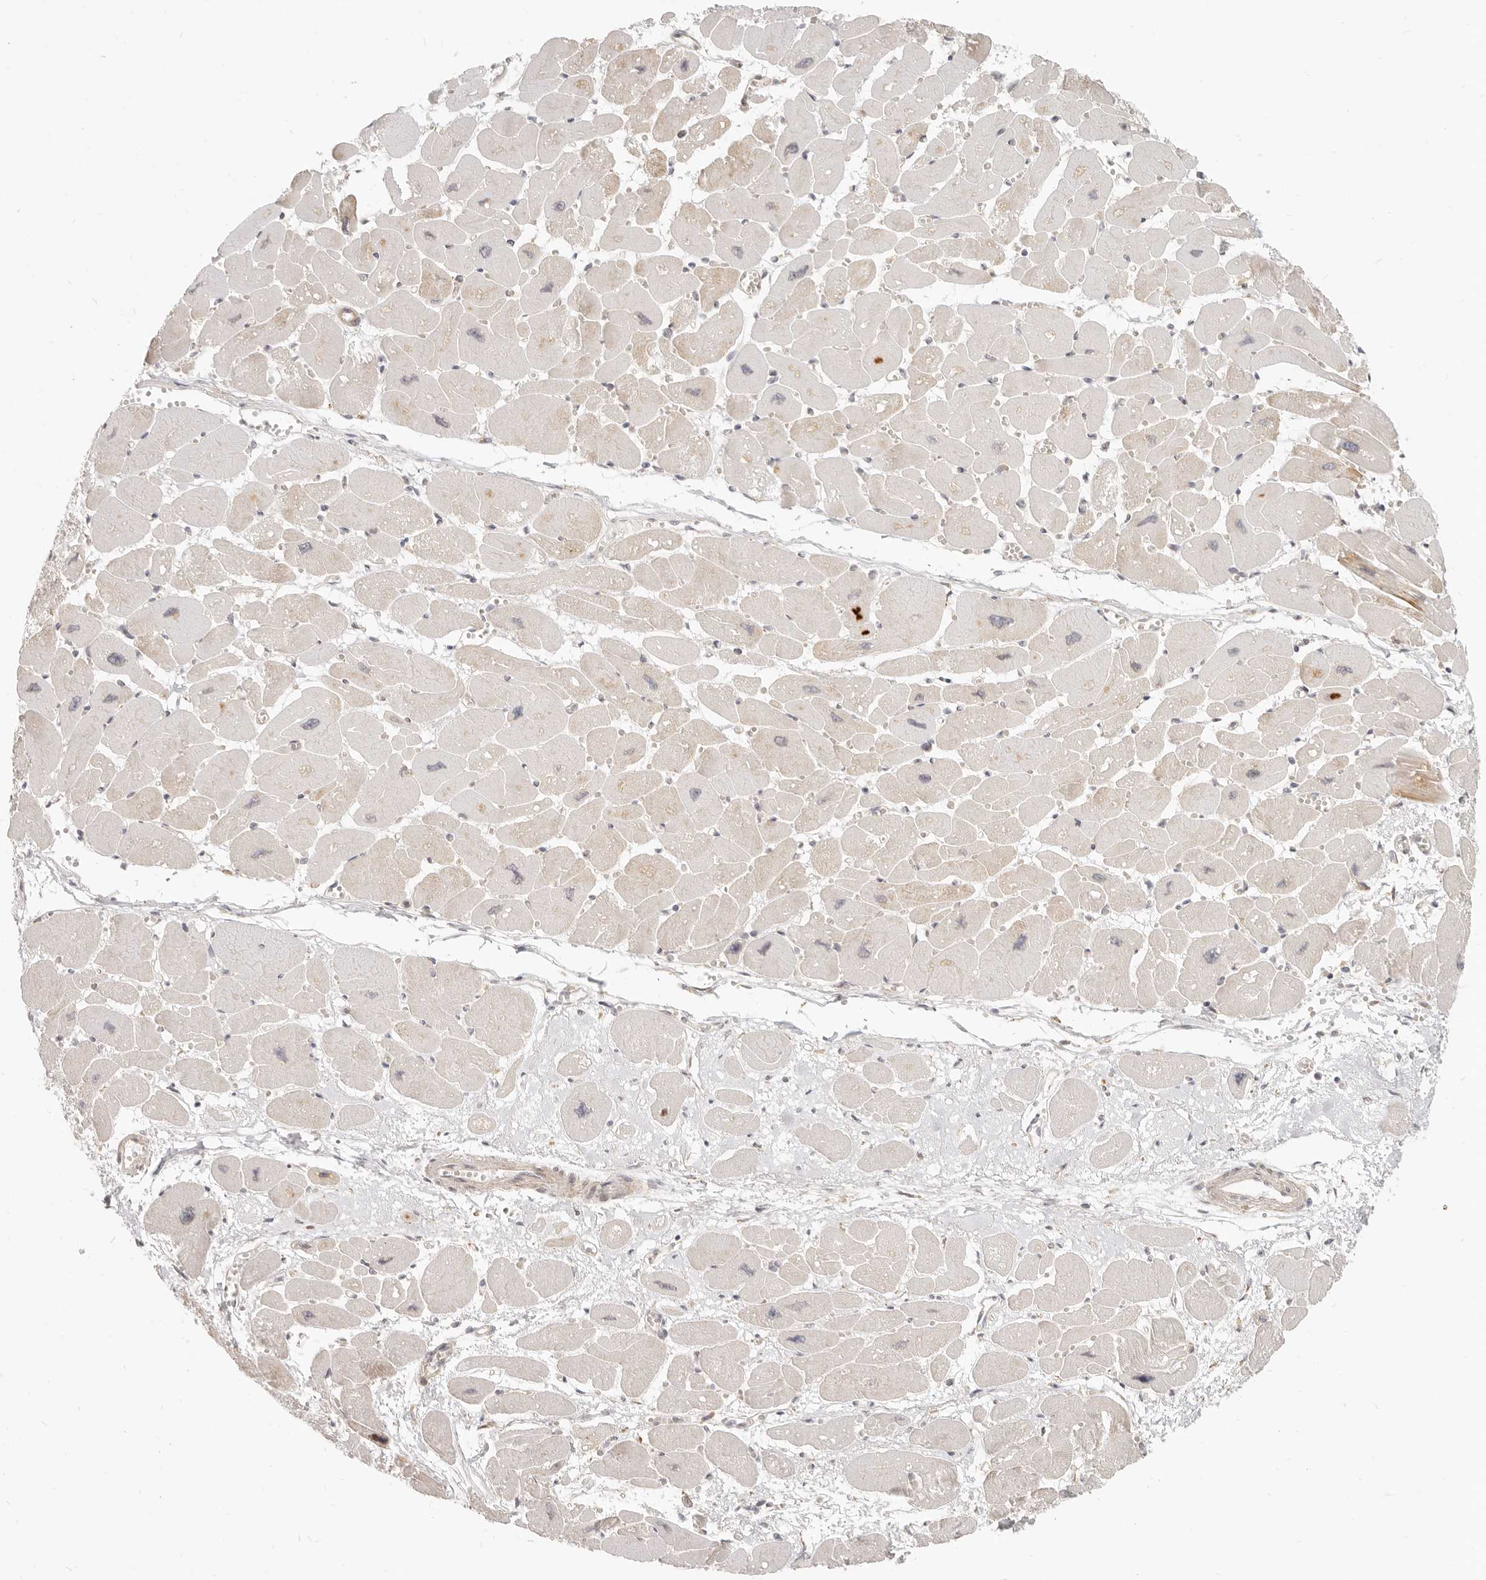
{"staining": {"intensity": "weak", "quantity": "25%-75%", "location": "cytoplasmic/membranous"}, "tissue": "heart muscle", "cell_type": "Cardiomyocytes", "image_type": "normal", "snomed": [{"axis": "morphology", "description": "Normal tissue, NOS"}, {"axis": "topography", "description": "Heart"}], "caption": "Protein staining demonstrates weak cytoplasmic/membranous positivity in about 25%-75% of cardiomyocytes in benign heart muscle.", "gene": "TUFT1", "patient": {"sex": "female", "age": 54}}